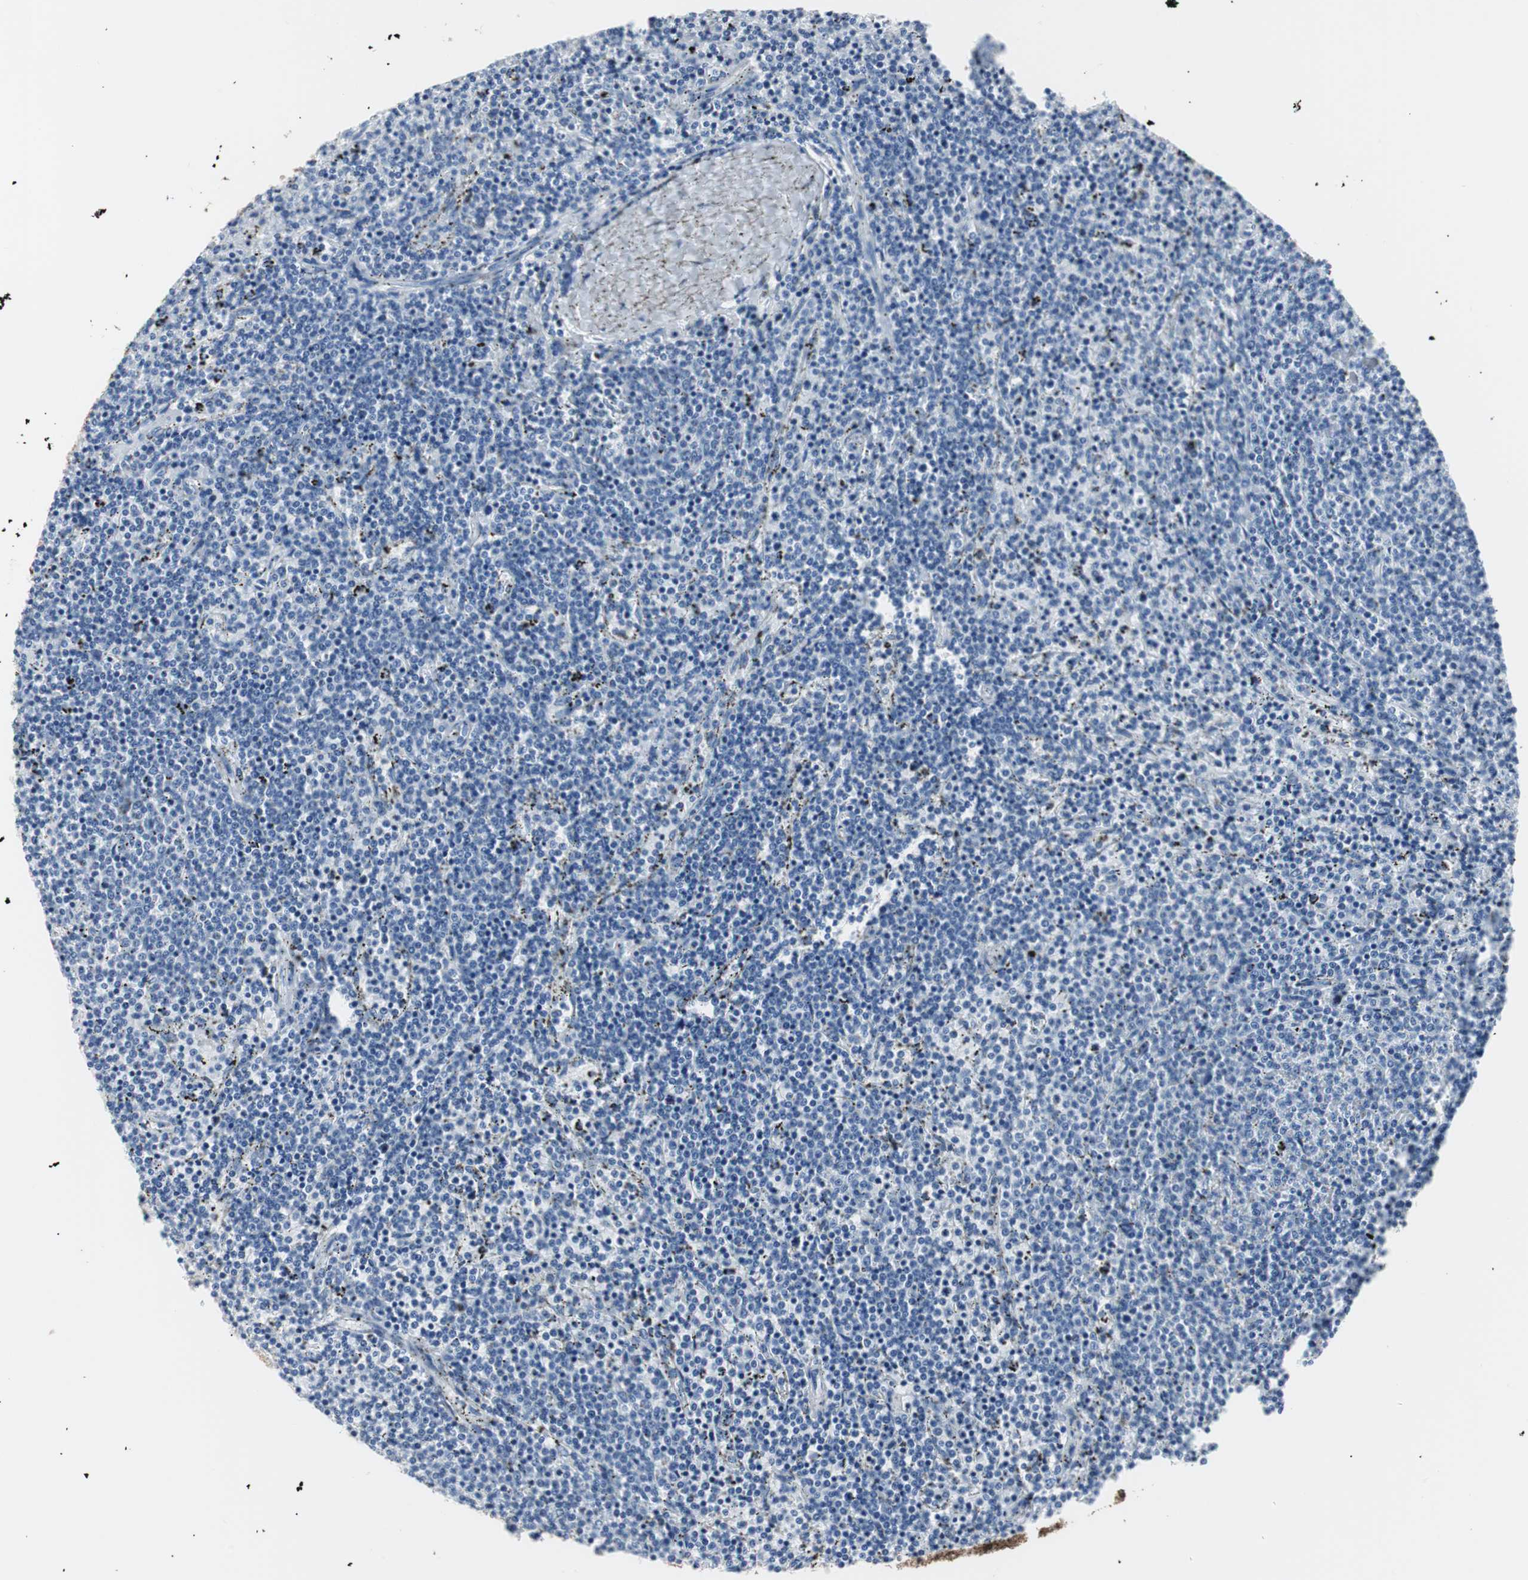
{"staining": {"intensity": "negative", "quantity": "none", "location": "none"}, "tissue": "lymphoma", "cell_type": "Tumor cells", "image_type": "cancer", "snomed": [{"axis": "morphology", "description": "Malignant lymphoma, non-Hodgkin's type, Low grade"}, {"axis": "topography", "description": "Spleen"}], "caption": "Tumor cells show no significant protein expression in lymphoma. (DAB immunohistochemistry (IHC) with hematoxylin counter stain).", "gene": "GAP43", "patient": {"sex": "female", "age": 50}}